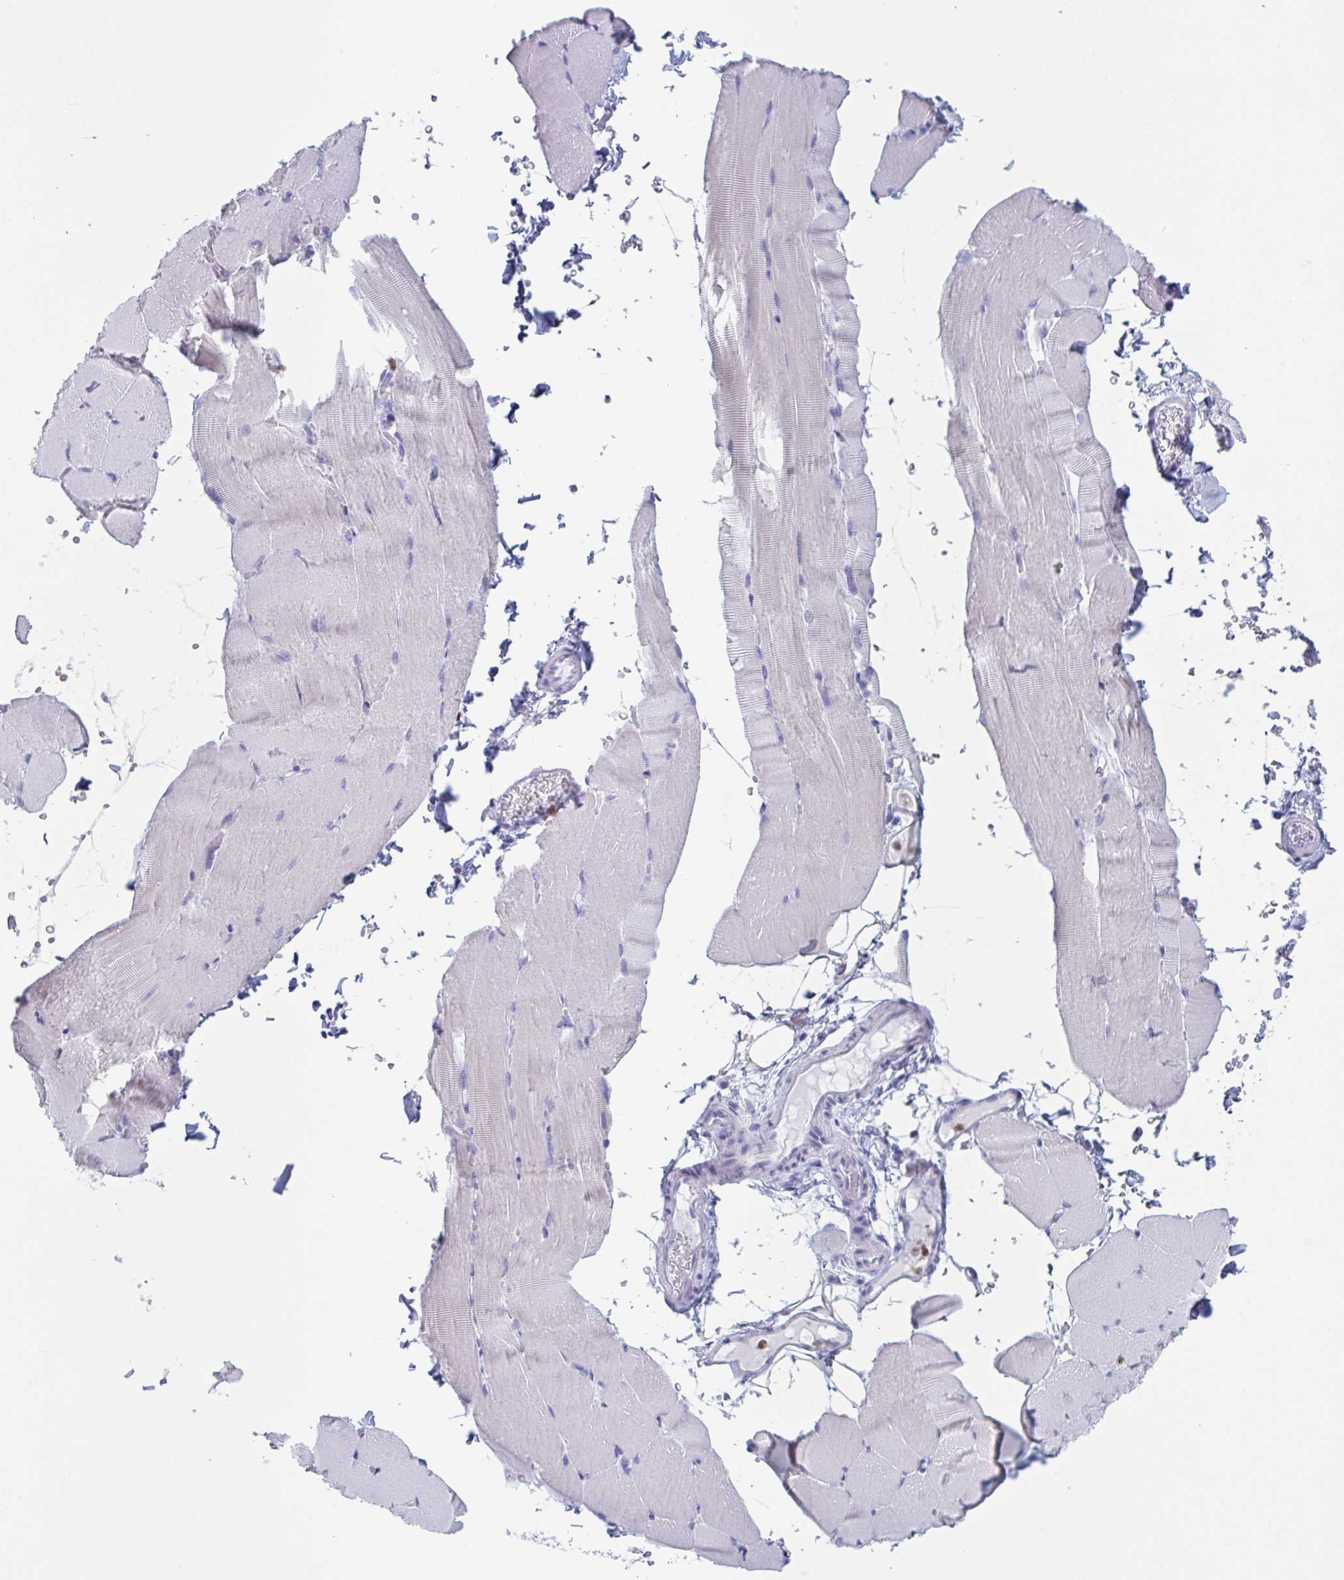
{"staining": {"intensity": "negative", "quantity": "none", "location": "none"}, "tissue": "skeletal muscle", "cell_type": "Myocytes", "image_type": "normal", "snomed": [{"axis": "morphology", "description": "Normal tissue, NOS"}, {"axis": "topography", "description": "Skeletal muscle"}], "caption": "This is an immunohistochemistry (IHC) histopathology image of normal skeletal muscle. There is no staining in myocytes.", "gene": "CYP4F11", "patient": {"sex": "female", "age": 37}}